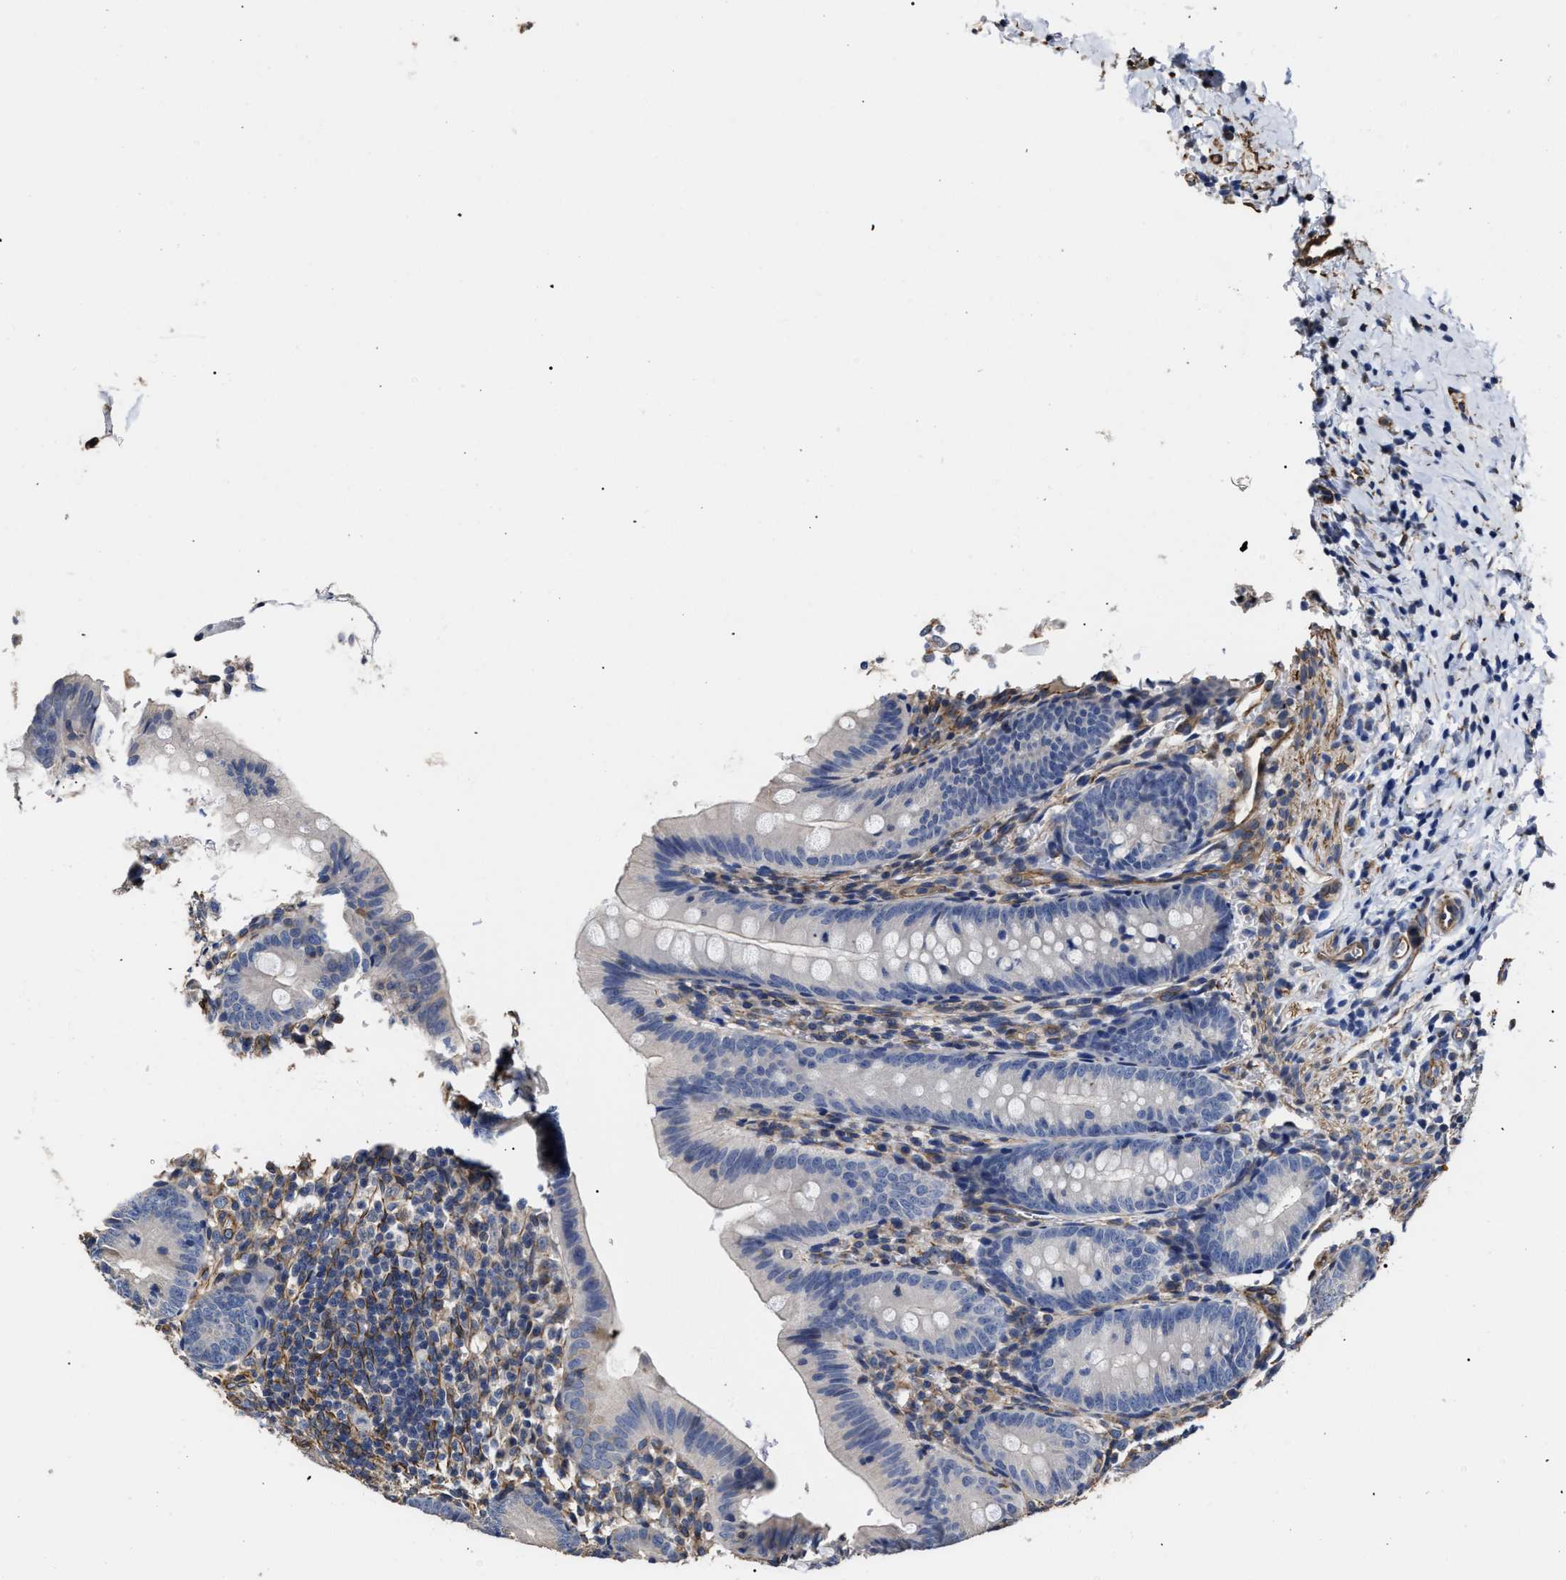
{"staining": {"intensity": "negative", "quantity": "none", "location": "none"}, "tissue": "appendix", "cell_type": "Glandular cells", "image_type": "normal", "snomed": [{"axis": "morphology", "description": "Normal tissue, NOS"}, {"axis": "topography", "description": "Appendix"}], "caption": "Human appendix stained for a protein using IHC reveals no staining in glandular cells.", "gene": "TSPAN33", "patient": {"sex": "male", "age": 1}}